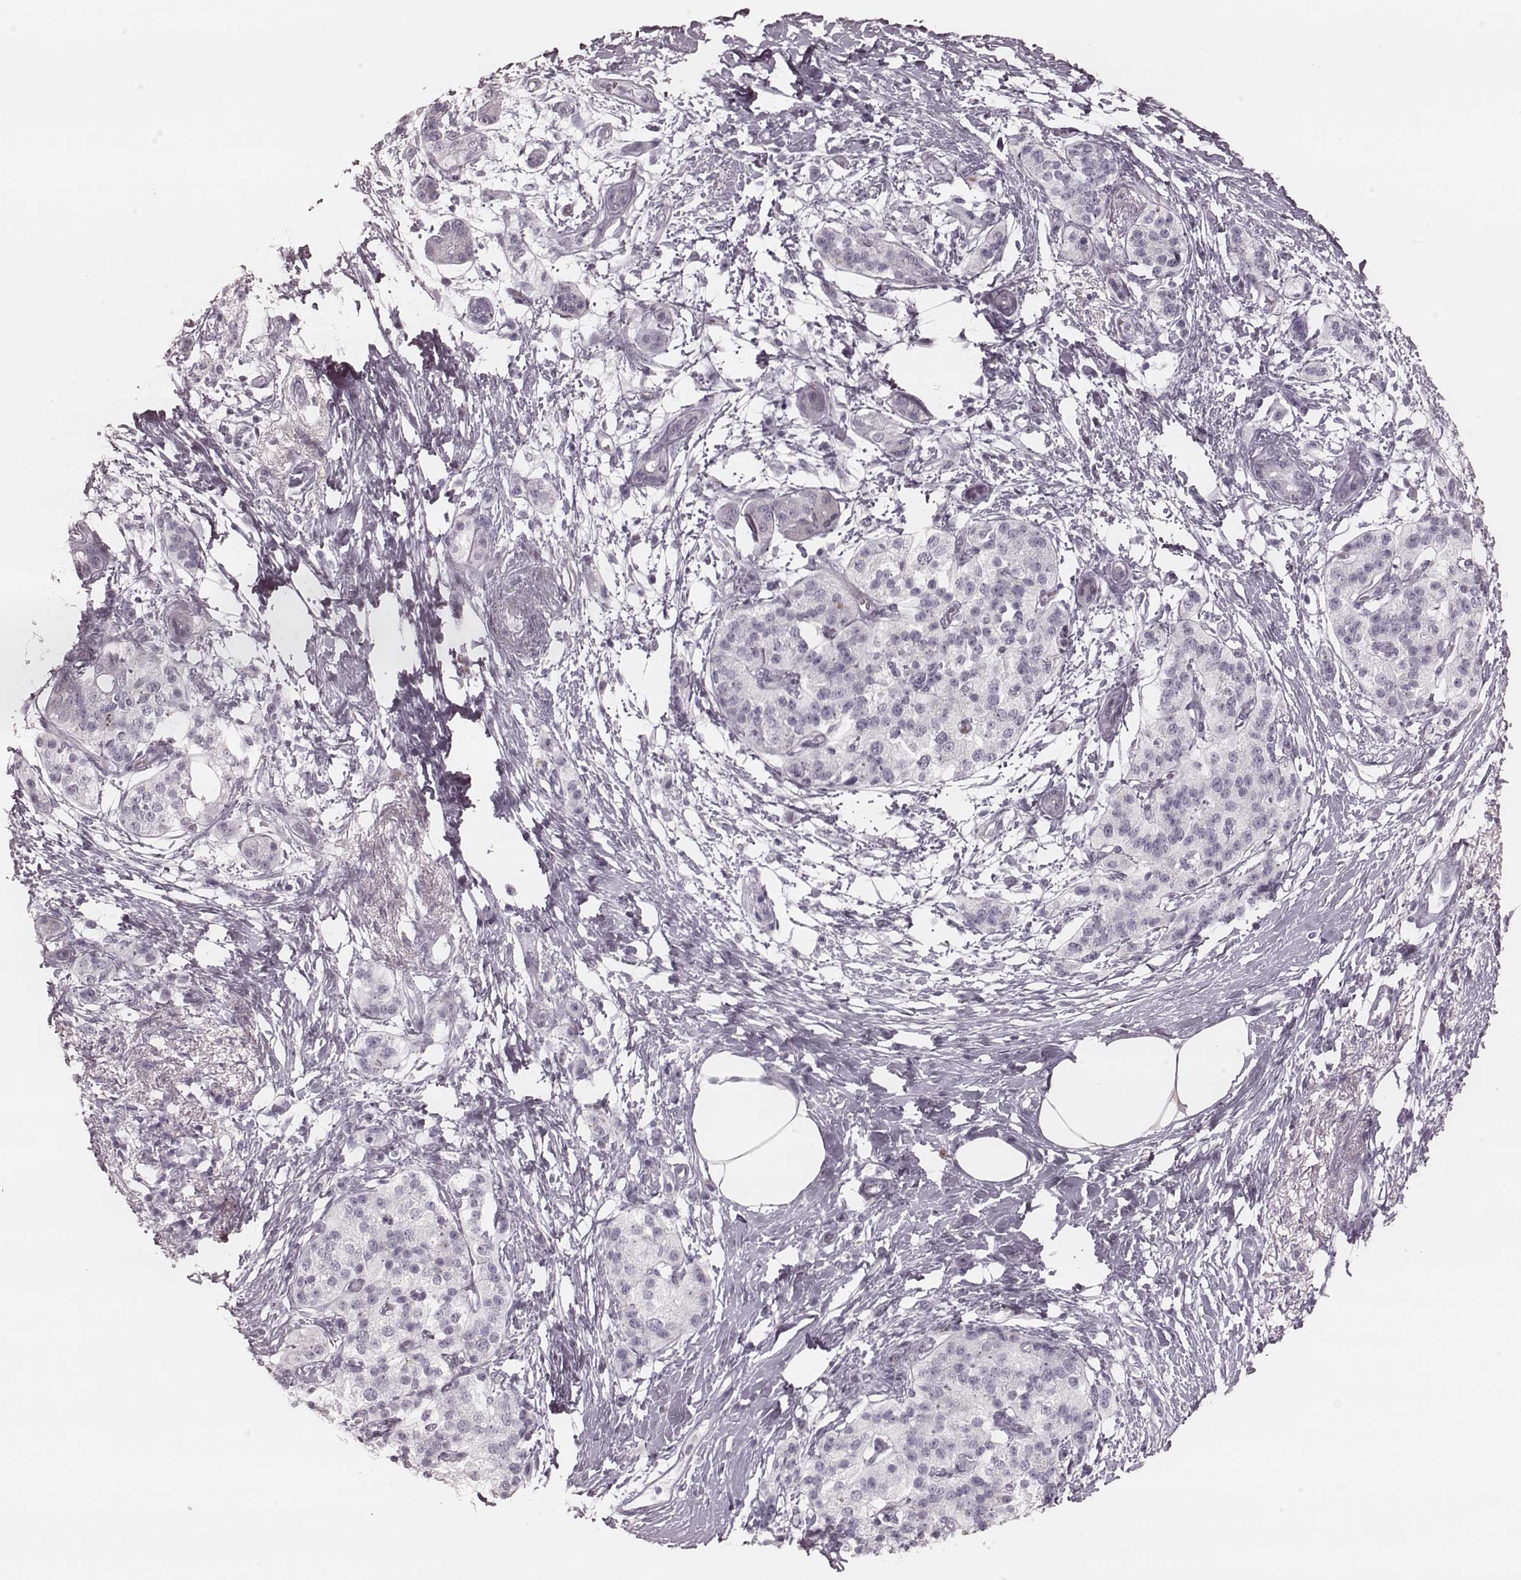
{"staining": {"intensity": "negative", "quantity": "none", "location": "none"}, "tissue": "pancreatic cancer", "cell_type": "Tumor cells", "image_type": "cancer", "snomed": [{"axis": "morphology", "description": "Adenocarcinoma, NOS"}, {"axis": "topography", "description": "Pancreas"}], "caption": "IHC of human pancreatic cancer shows no positivity in tumor cells.", "gene": "KRT74", "patient": {"sex": "female", "age": 72}}